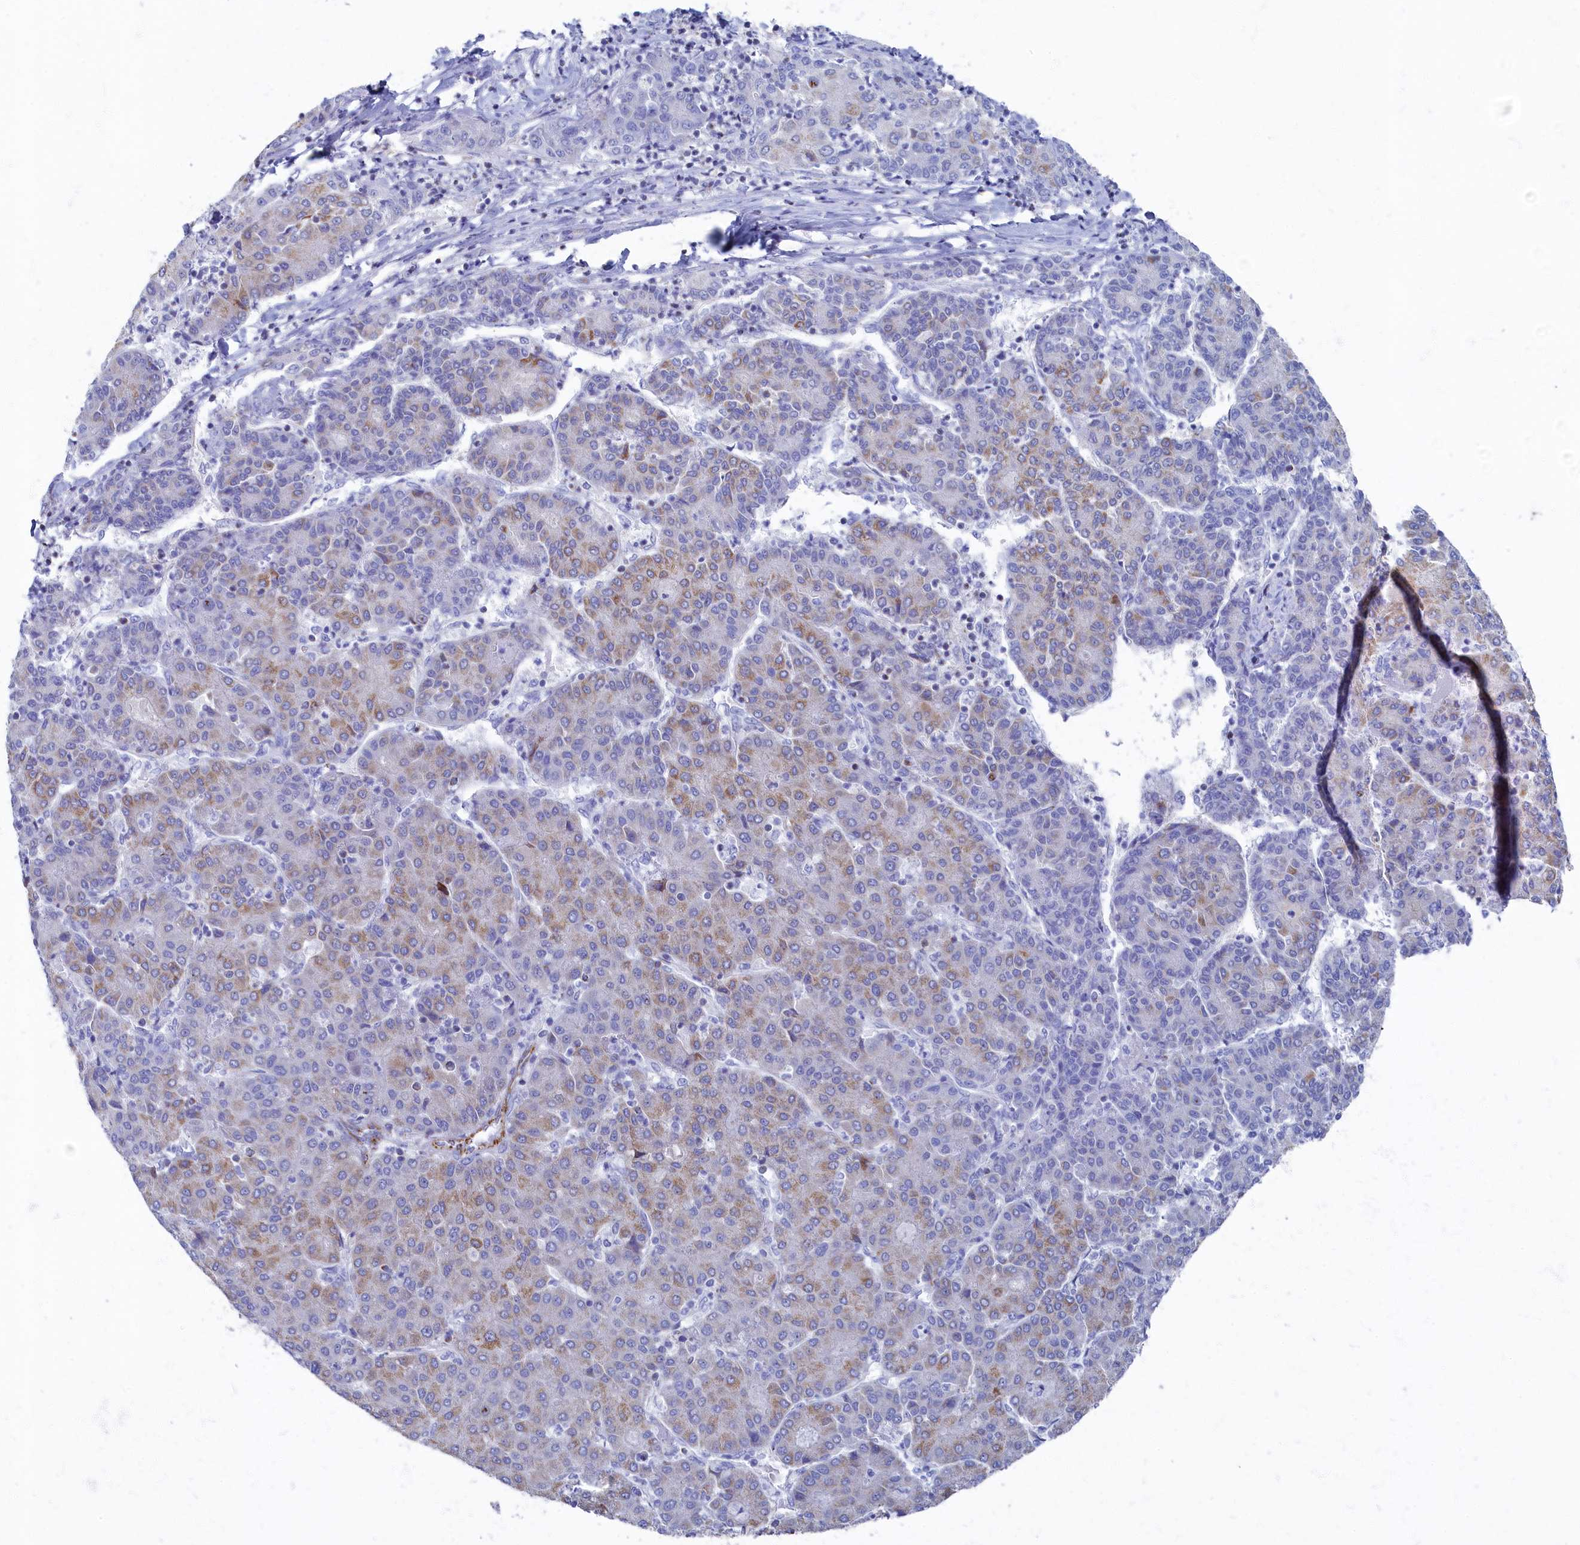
{"staining": {"intensity": "moderate", "quantity": "<25%", "location": "cytoplasmic/membranous"}, "tissue": "liver cancer", "cell_type": "Tumor cells", "image_type": "cancer", "snomed": [{"axis": "morphology", "description": "Carcinoma, Hepatocellular, NOS"}, {"axis": "topography", "description": "Liver"}], "caption": "Liver cancer stained with immunohistochemistry shows moderate cytoplasmic/membranous expression in about <25% of tumor cells.", "gene": "OCIAD2", "patient": {"sex": "male", "age": 65}}